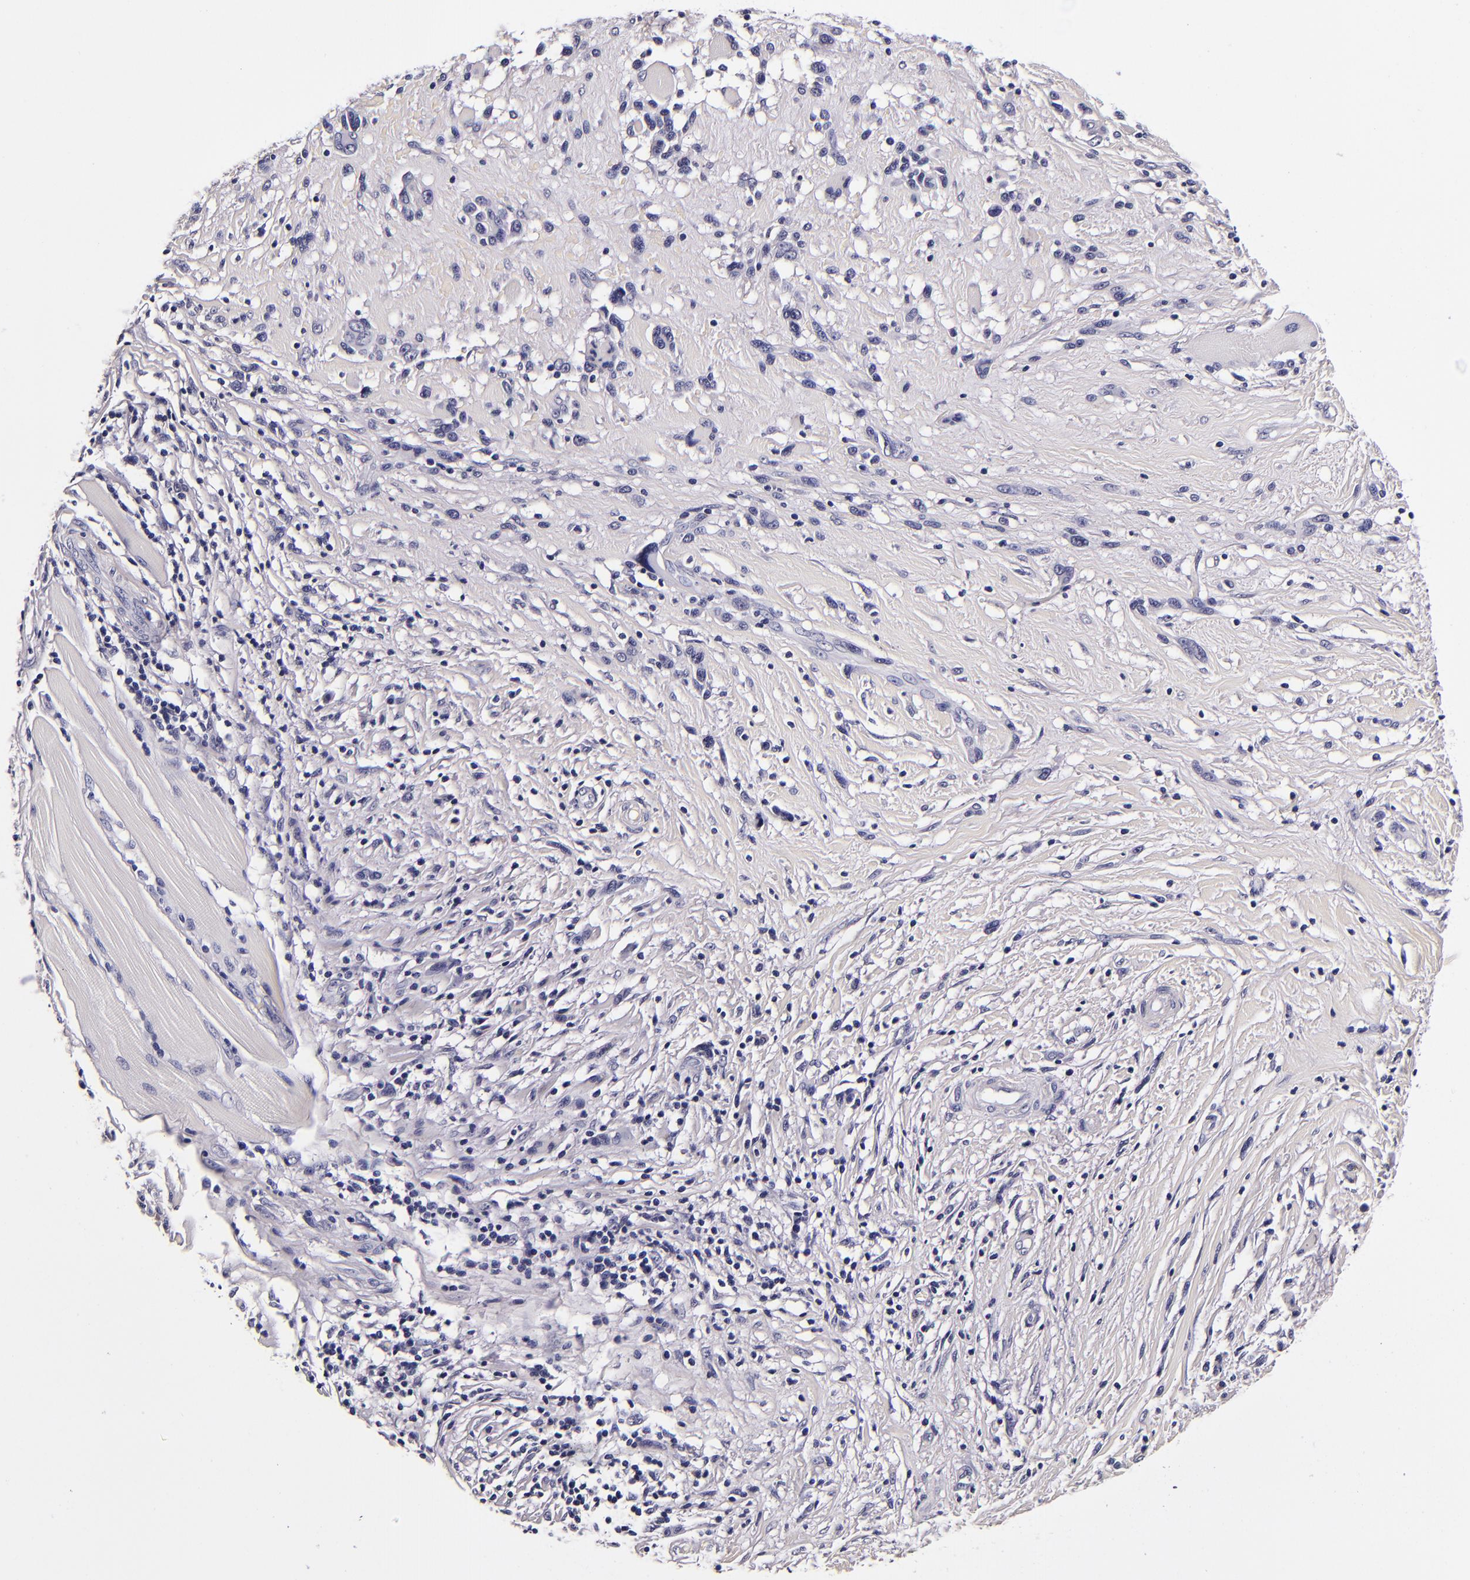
{"staining": {"intensity": "negative", "quantity": "none", "location": "none"}, "tissue": "melanoma", "cell_type": "Tumor cells", "image_type": "cancer", "snomed": [{"axis": "morphology", "description": "Malignant melanoma, NOS"}, {"axis": "topography", "description": "Skin"}], "caption": "Immunohistochemistry of human malignant melanoma displays no positivity in tumor cells.", "gene": "FBN1", "patient": {"sex": "male", "age": 91}}